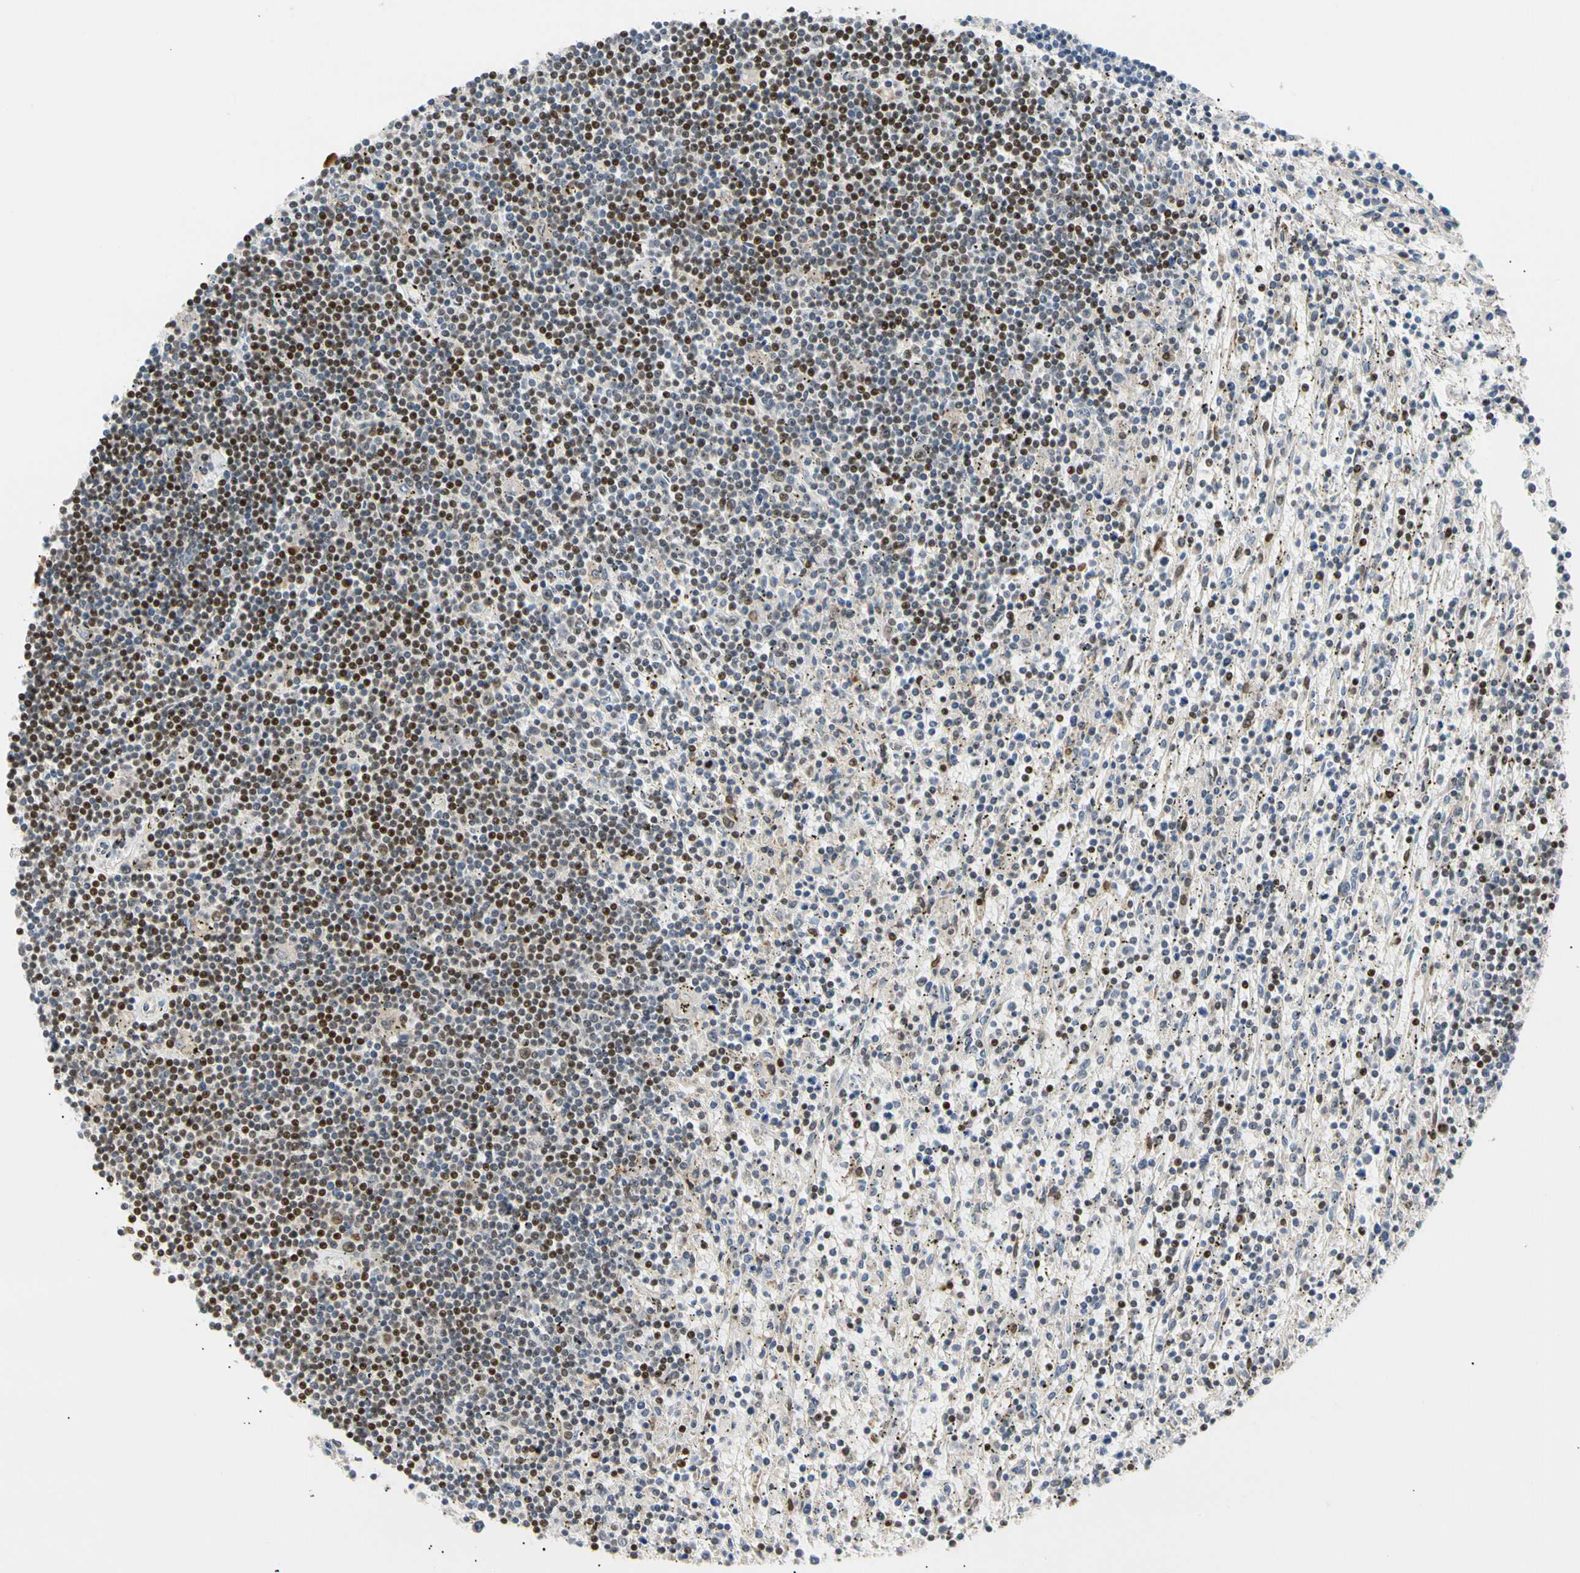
{"staining": {"intensity": "strong", "quantity": "25%-75%", "location": "nuclear"}, "tissue": "lymphoma", "cell_type": "Tumor cells", "image_type": "cancer", "snomed": [{"axis": "morphology", "description": "Malignant lymphoma, non-Hodgkin's type, Low grade"}, {"axis": "topography", "description": "Spleen"}], "caption": "DAB immunohistochemical staining of lymphoma displays strong nuclear protein staining in about 25%-75% of tumor cells. (Brightfield microscopy of DAB IHC at high magnification).", "gene": "E2F1", "patient": {"sex": "male", "age": 76}}